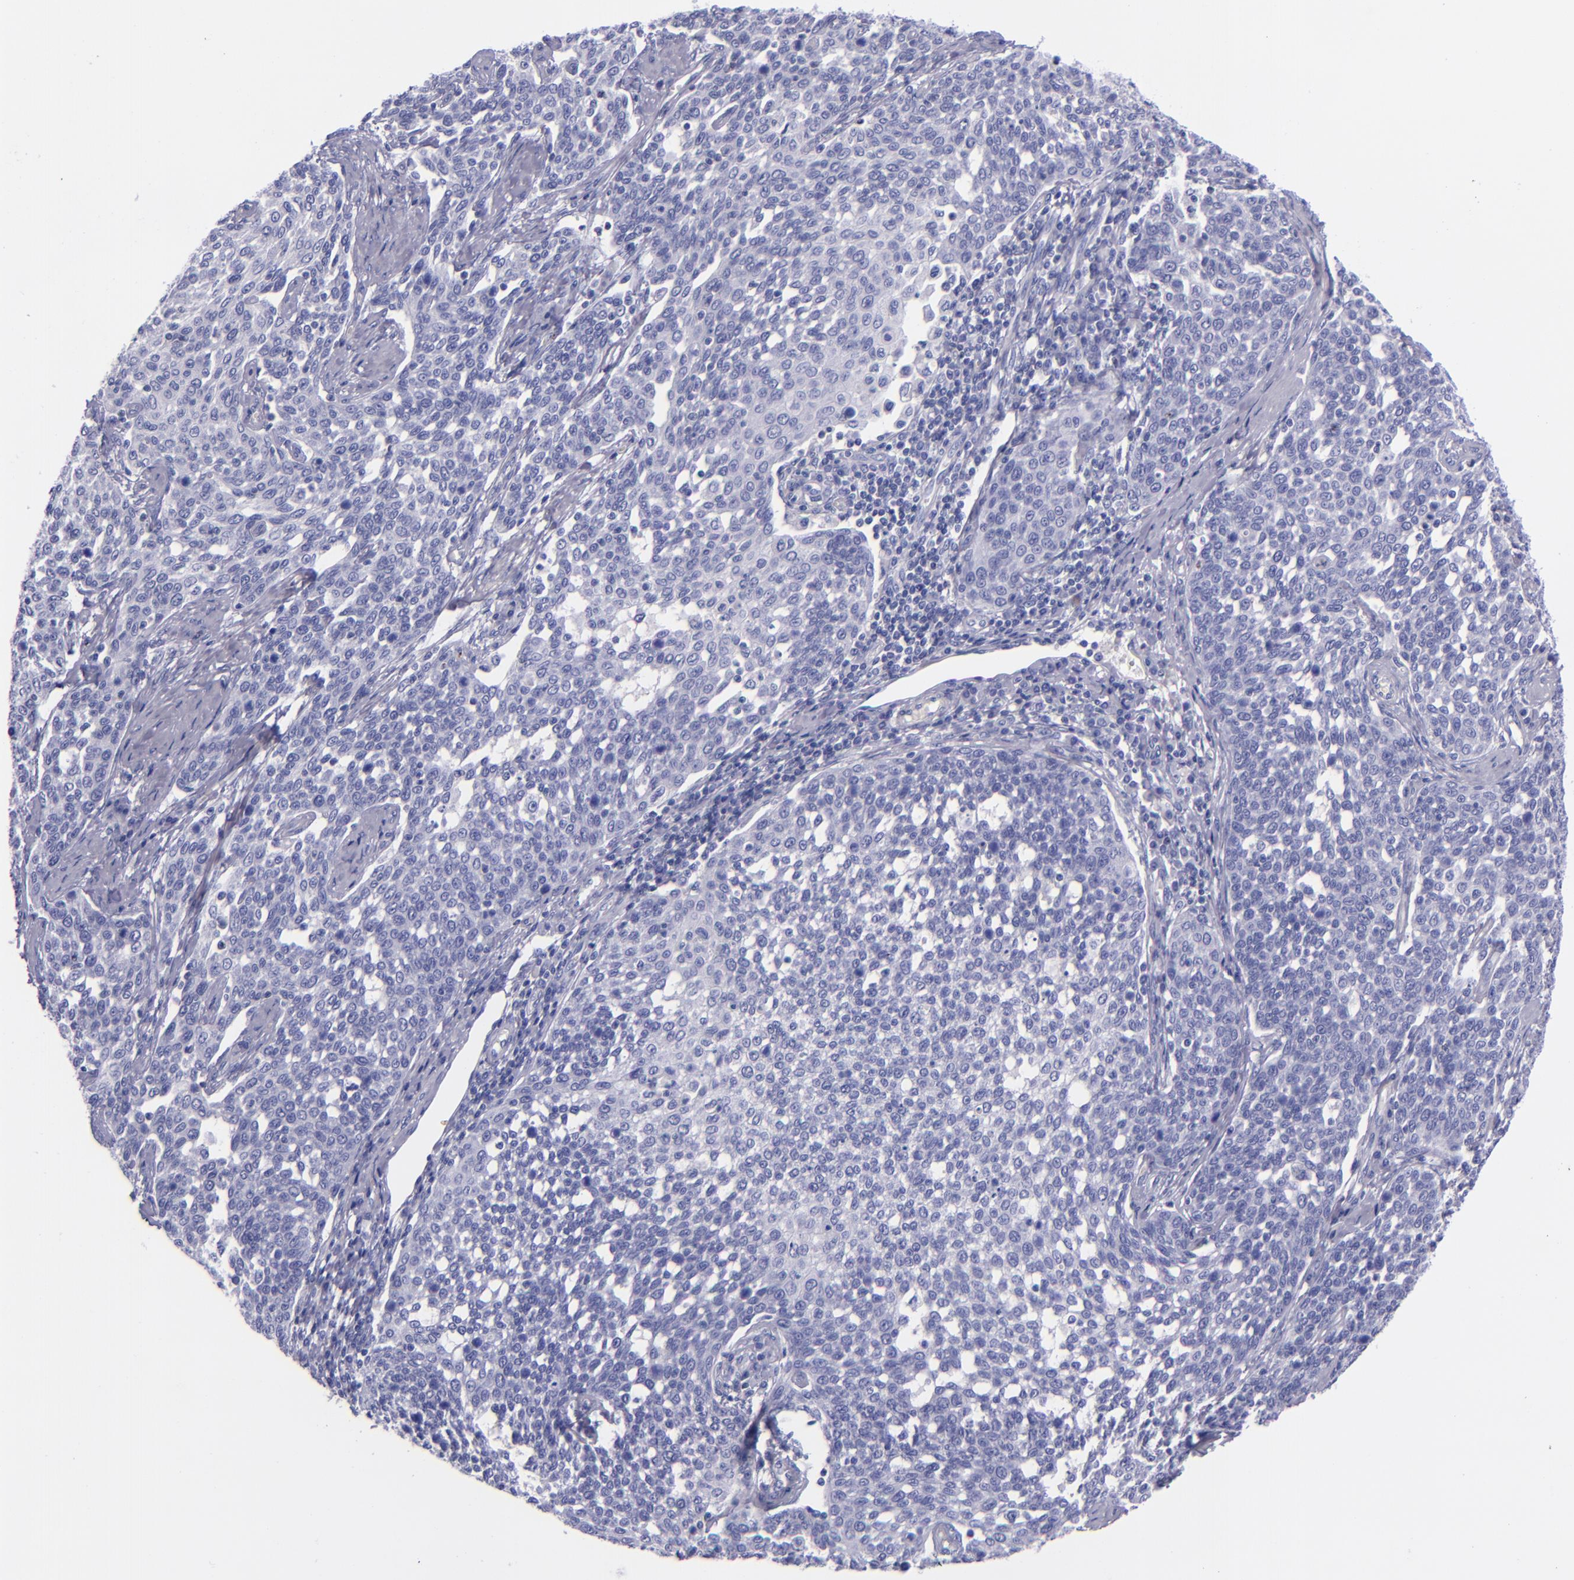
{"staining": {"intensity": "negative", "quantity": "none", "location": "none"}, "tissue": "cervical cancer", "cell_type": "Tumor cells", "image_type": "cancer", "snomed": [{"axis": "morphology", "description": "Squamous cell carcinoma, NOS"}, {"axis": "topography", "description": "Cervix"}], "caption": "IHC of cervical cancer shows no positivity in tumor cells. The staining is performed using DAB (3,3'-diaminobenzidine) brown chromogen with nuclei counter-stained in using hematoxylin.", "gene": "LAG3", "patient": {"sex": "female", "age": 34}}